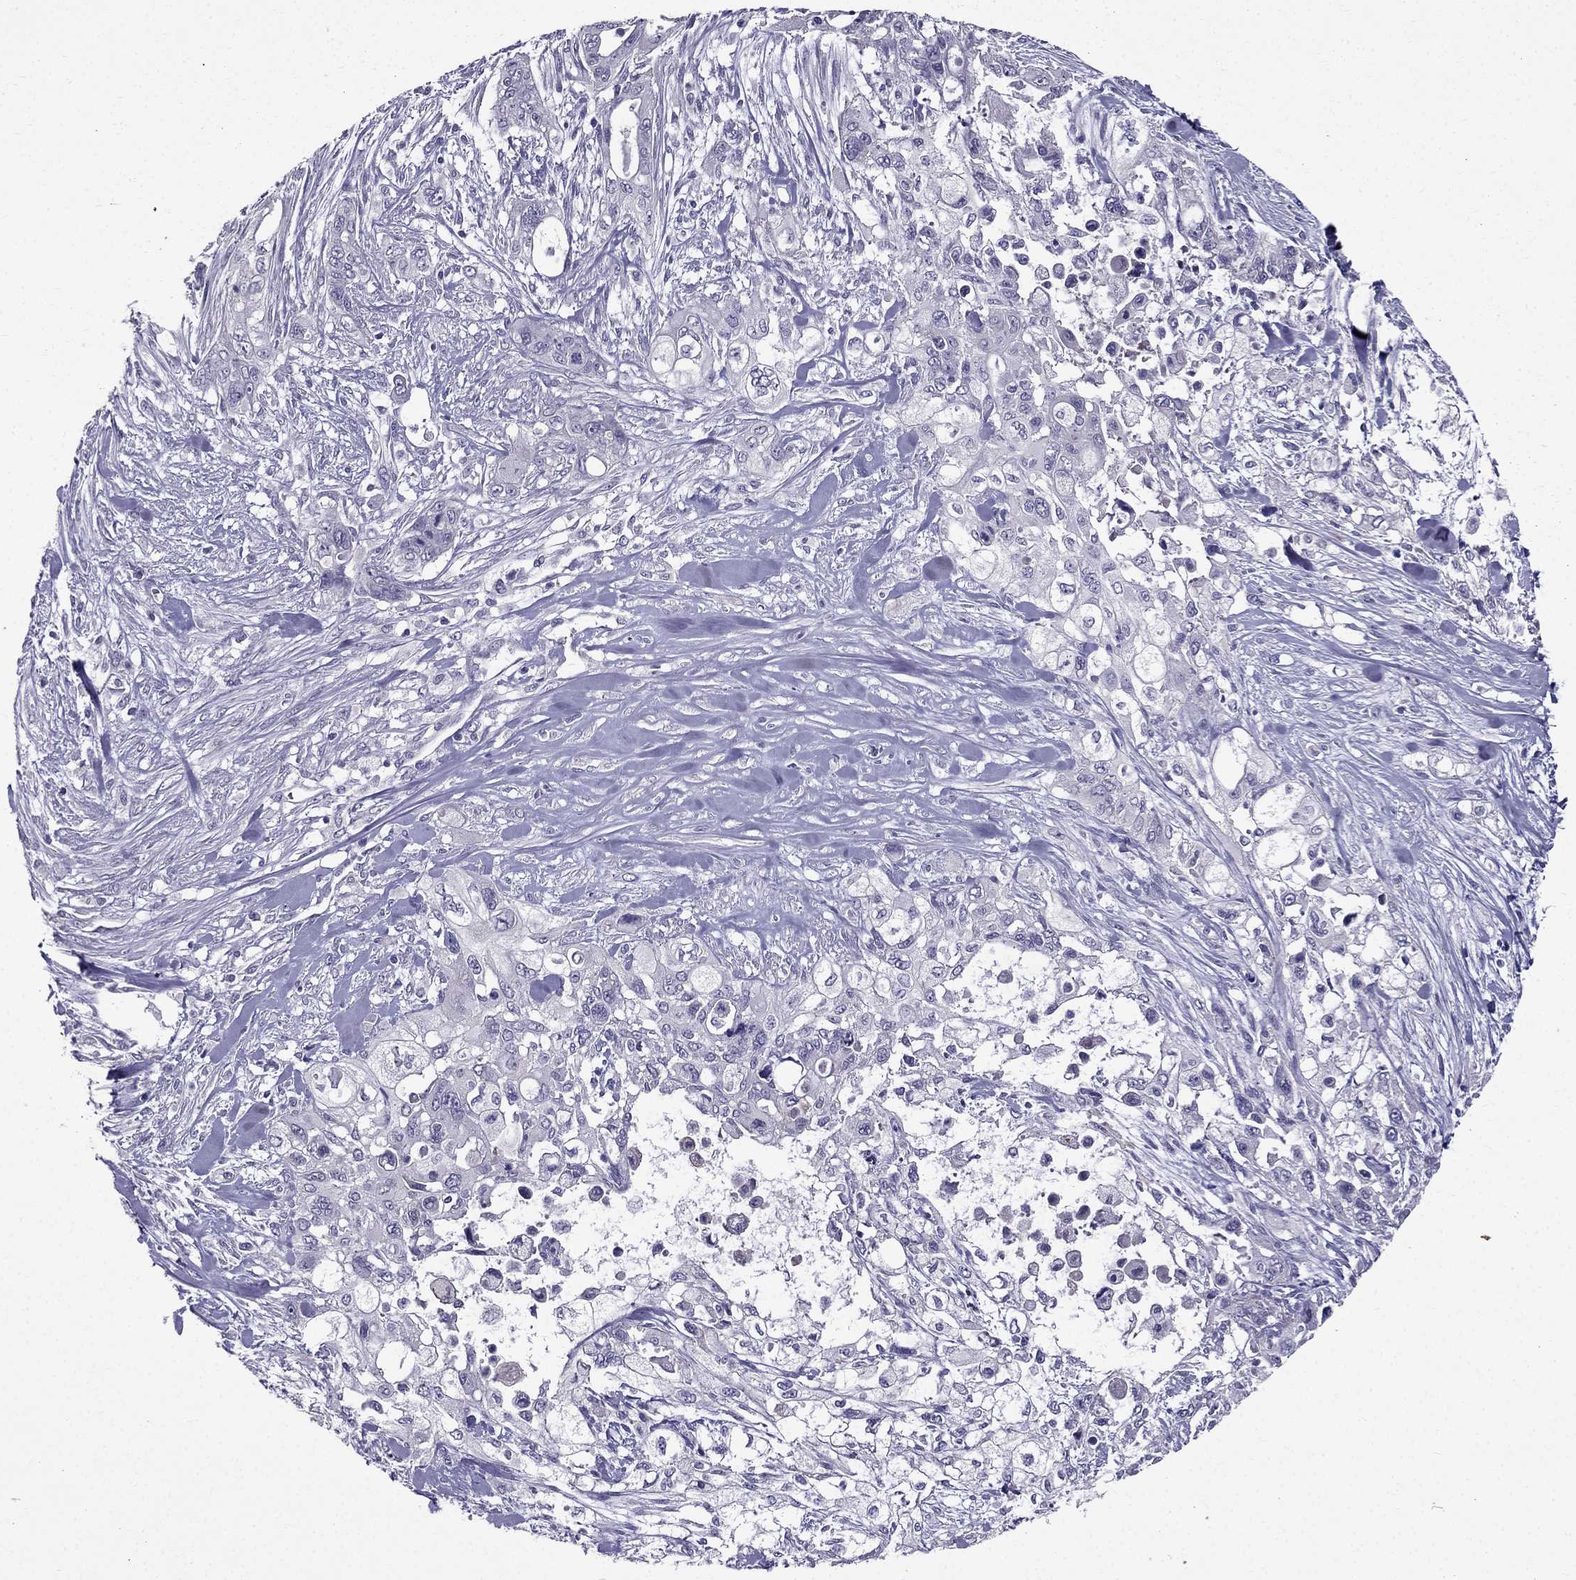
{"staining": {"intensity": "negative", "quantity": "none", "location": "none"}, "tissue": "pancreatic cancer", "cell_type": "Tumor cells", "image_type": "cancer", "snomed": [{"axis": "morphology", "description": "Adenocarcinoma, NOS"}, {"axis": "topography", "description": "Pancreas"}], "caption": "An IHC image of pancreatic cancer (adenocarcinoma) is shown. There is no staining in tumor cells of pancreatic cancer (adenocarcinoma).", "gene": "DUSP15", "patient": {"sex": "male", "age": 47}}